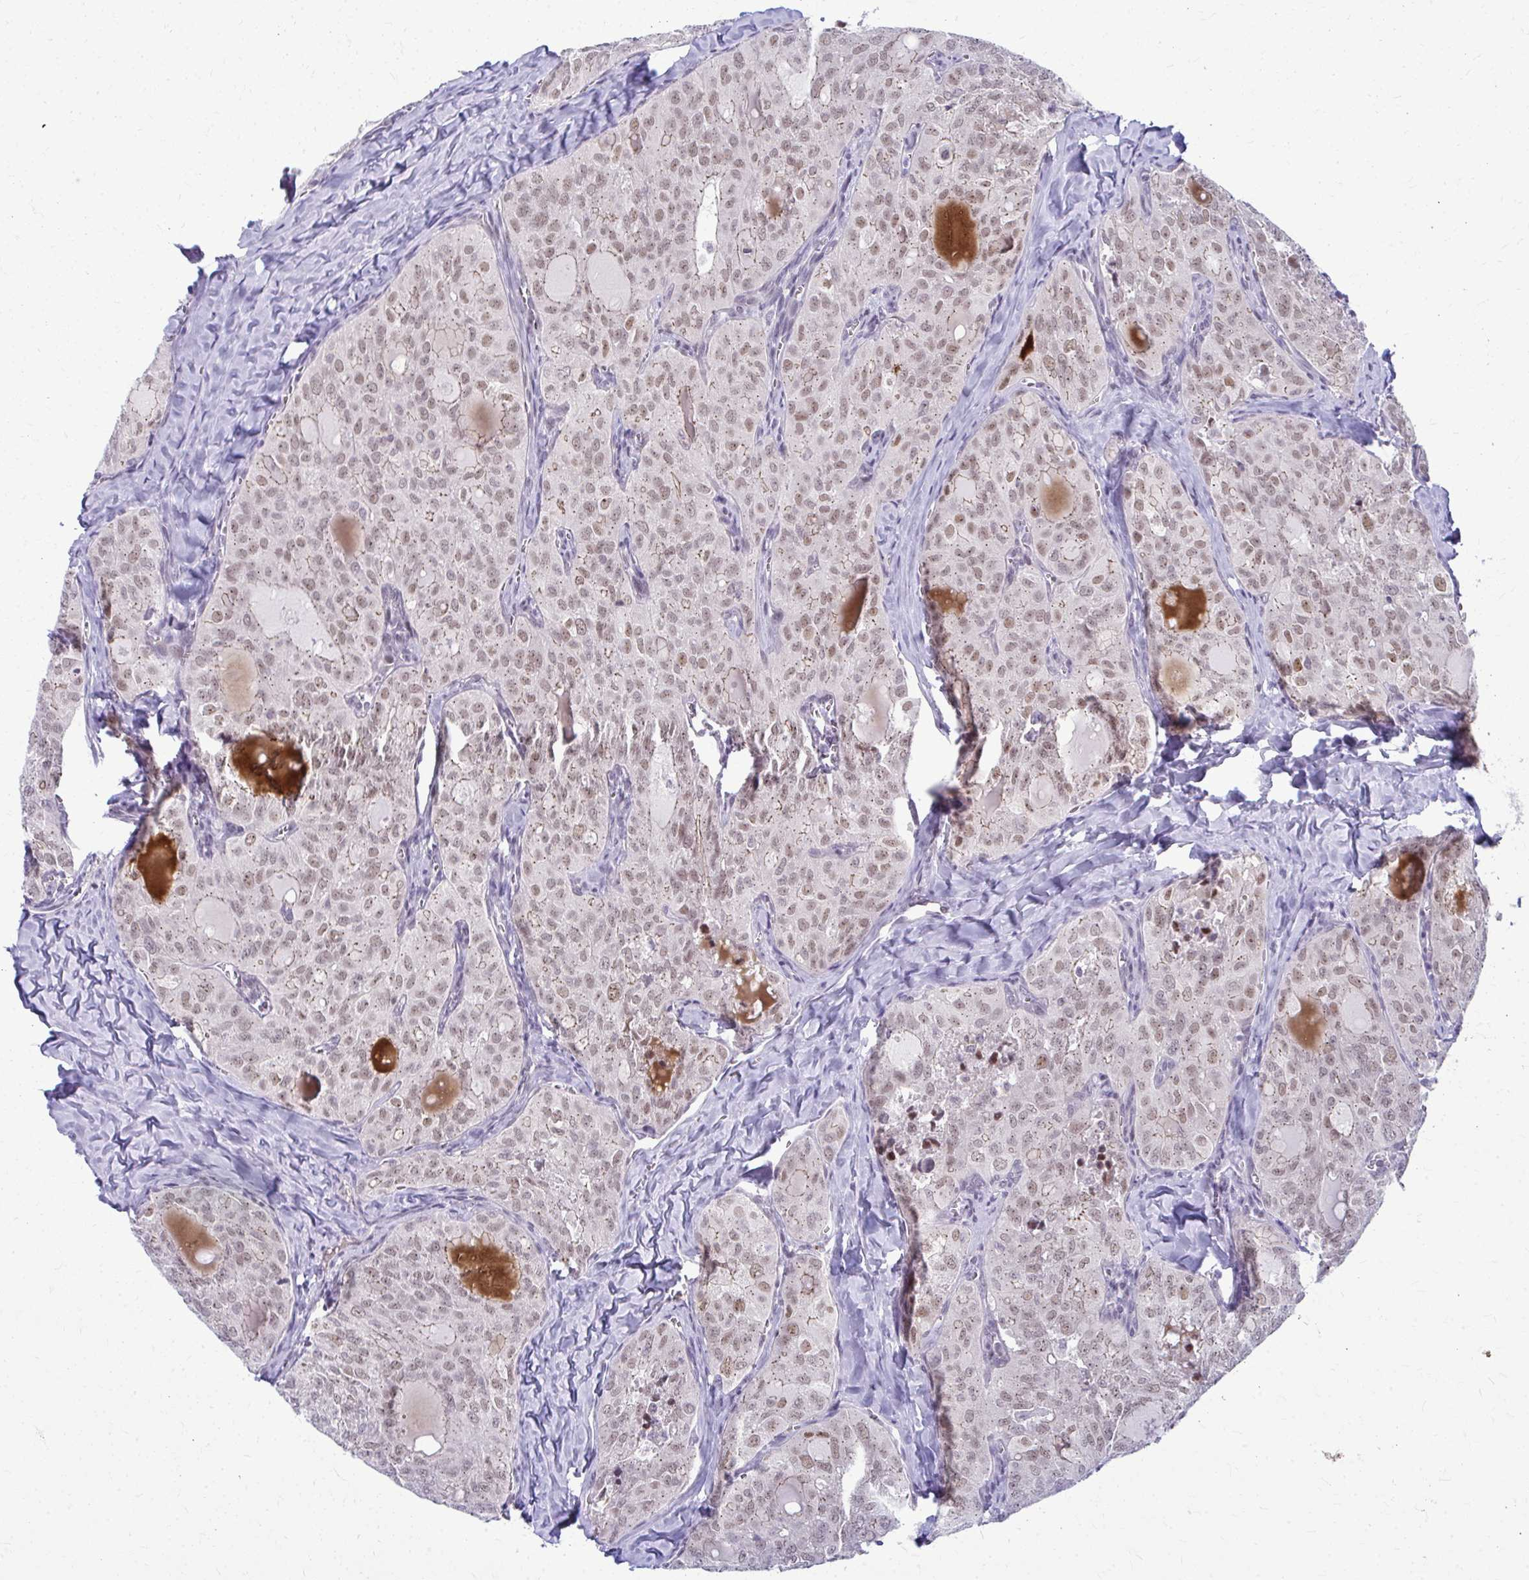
{"staining": {"intensity": "weak", "quantity": ">75%", "location": "nuclear"}, "tissue": "thyroid cancer", "cell_type": "Tumor cells", "image_type": "cancer", "snomed": [{"axis": "morphology", "description": "Follicular adenoma carcinoma, NOS"}, {"axis": "topography", "description": "Thyroid gland"}], "caption": "Approximately >75% of tumor cells in follicular adenoma carcinoma (thyroid) demonstrate weak nuclear protein positivity as visualized by brown immunohistochemical staining.", "gene": "MAF1", "patient": {"sex": "male", "age": 75}}